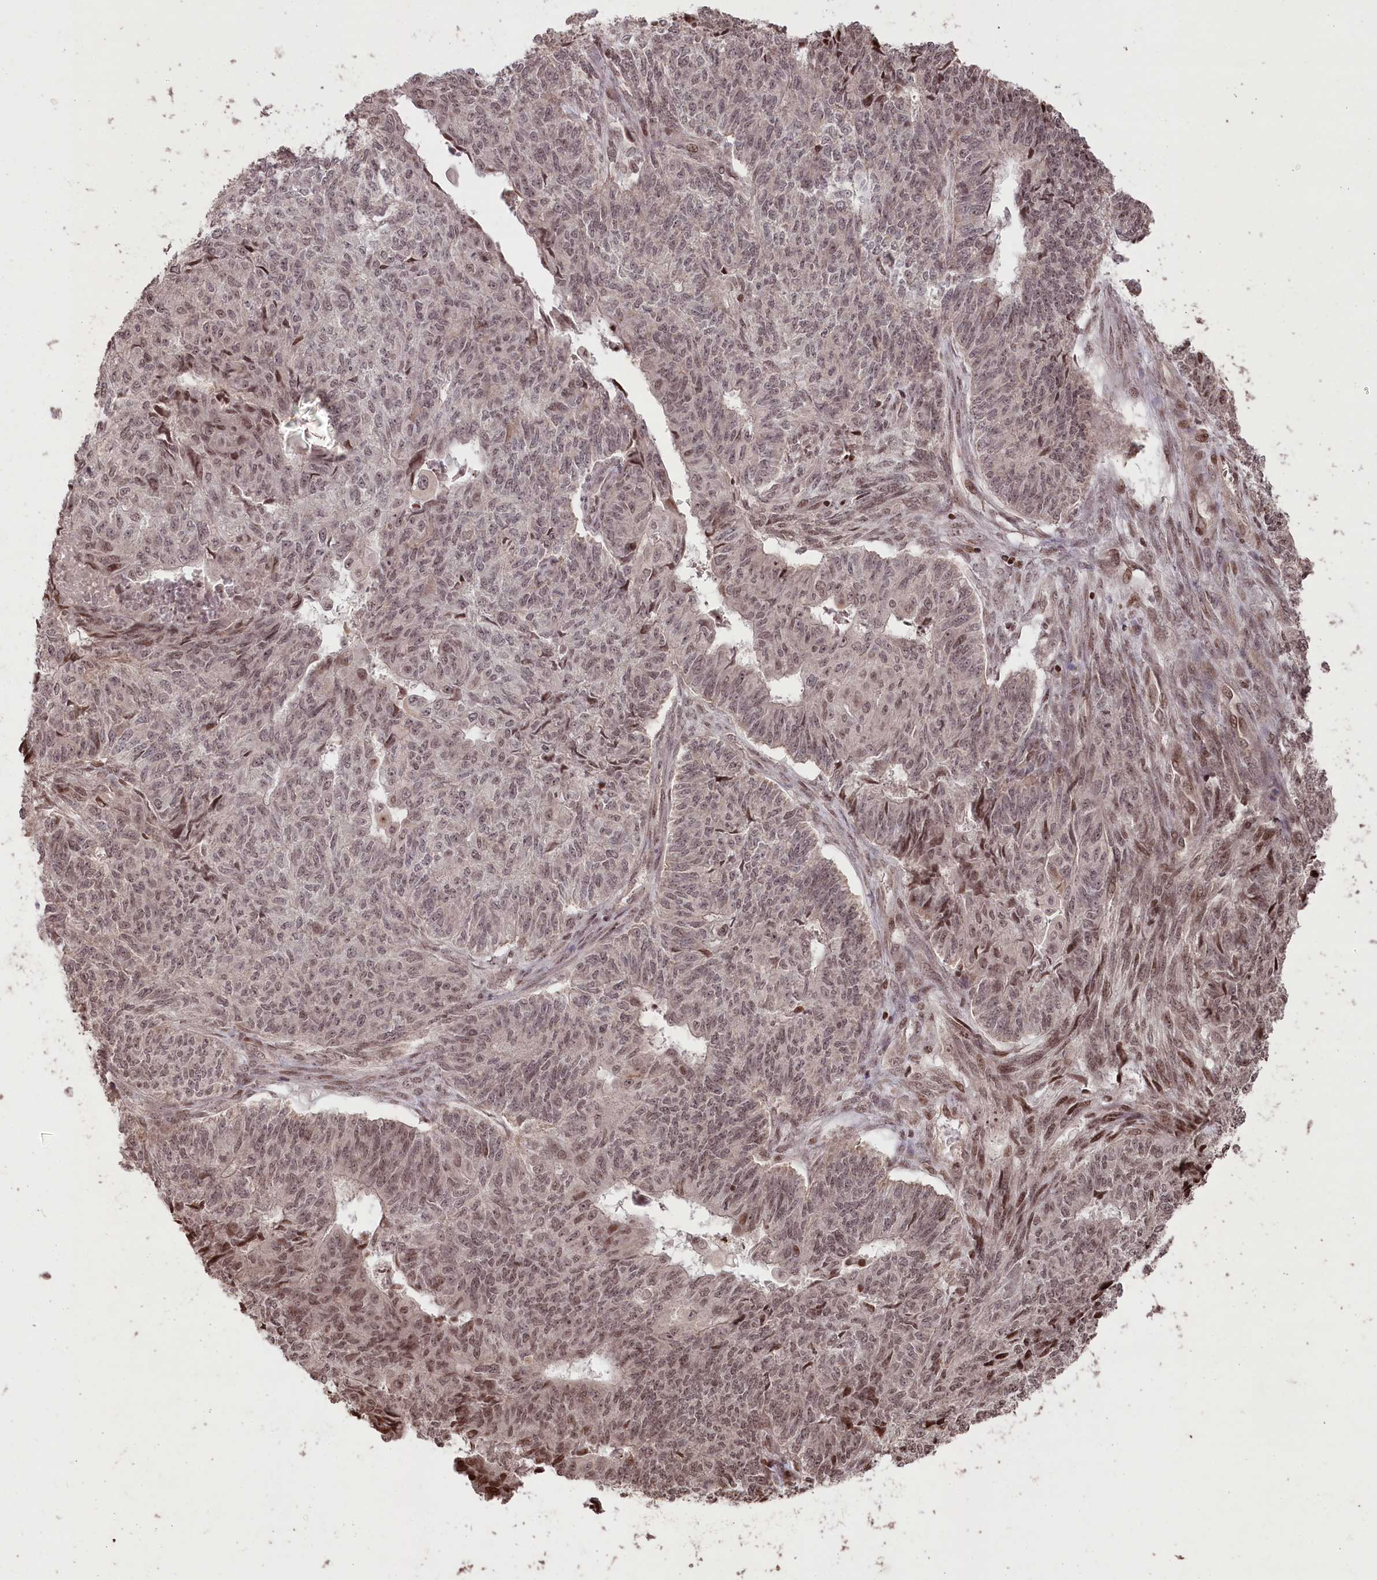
{"staining": {"intensity": "moderate", "quantity": ">75%", "location": "nuclear"}, "tissue": "endometrial cancer", "cell_type": "Tumor cells", "image_type": "cancer", "snomed": [{"axis": "morphology", "description": "Adenocarcinoma, NOS"}, {"axis": "topography", "description": "Endometrium"}], "caption": "IHC (DAB) staining of adenocarcinoma (endometrial) shows moderate nuclear protein expression in approximately >75% of tumor cells.", "gene": "CCSER2", "patient": {"sex": "female", "age": 32}}